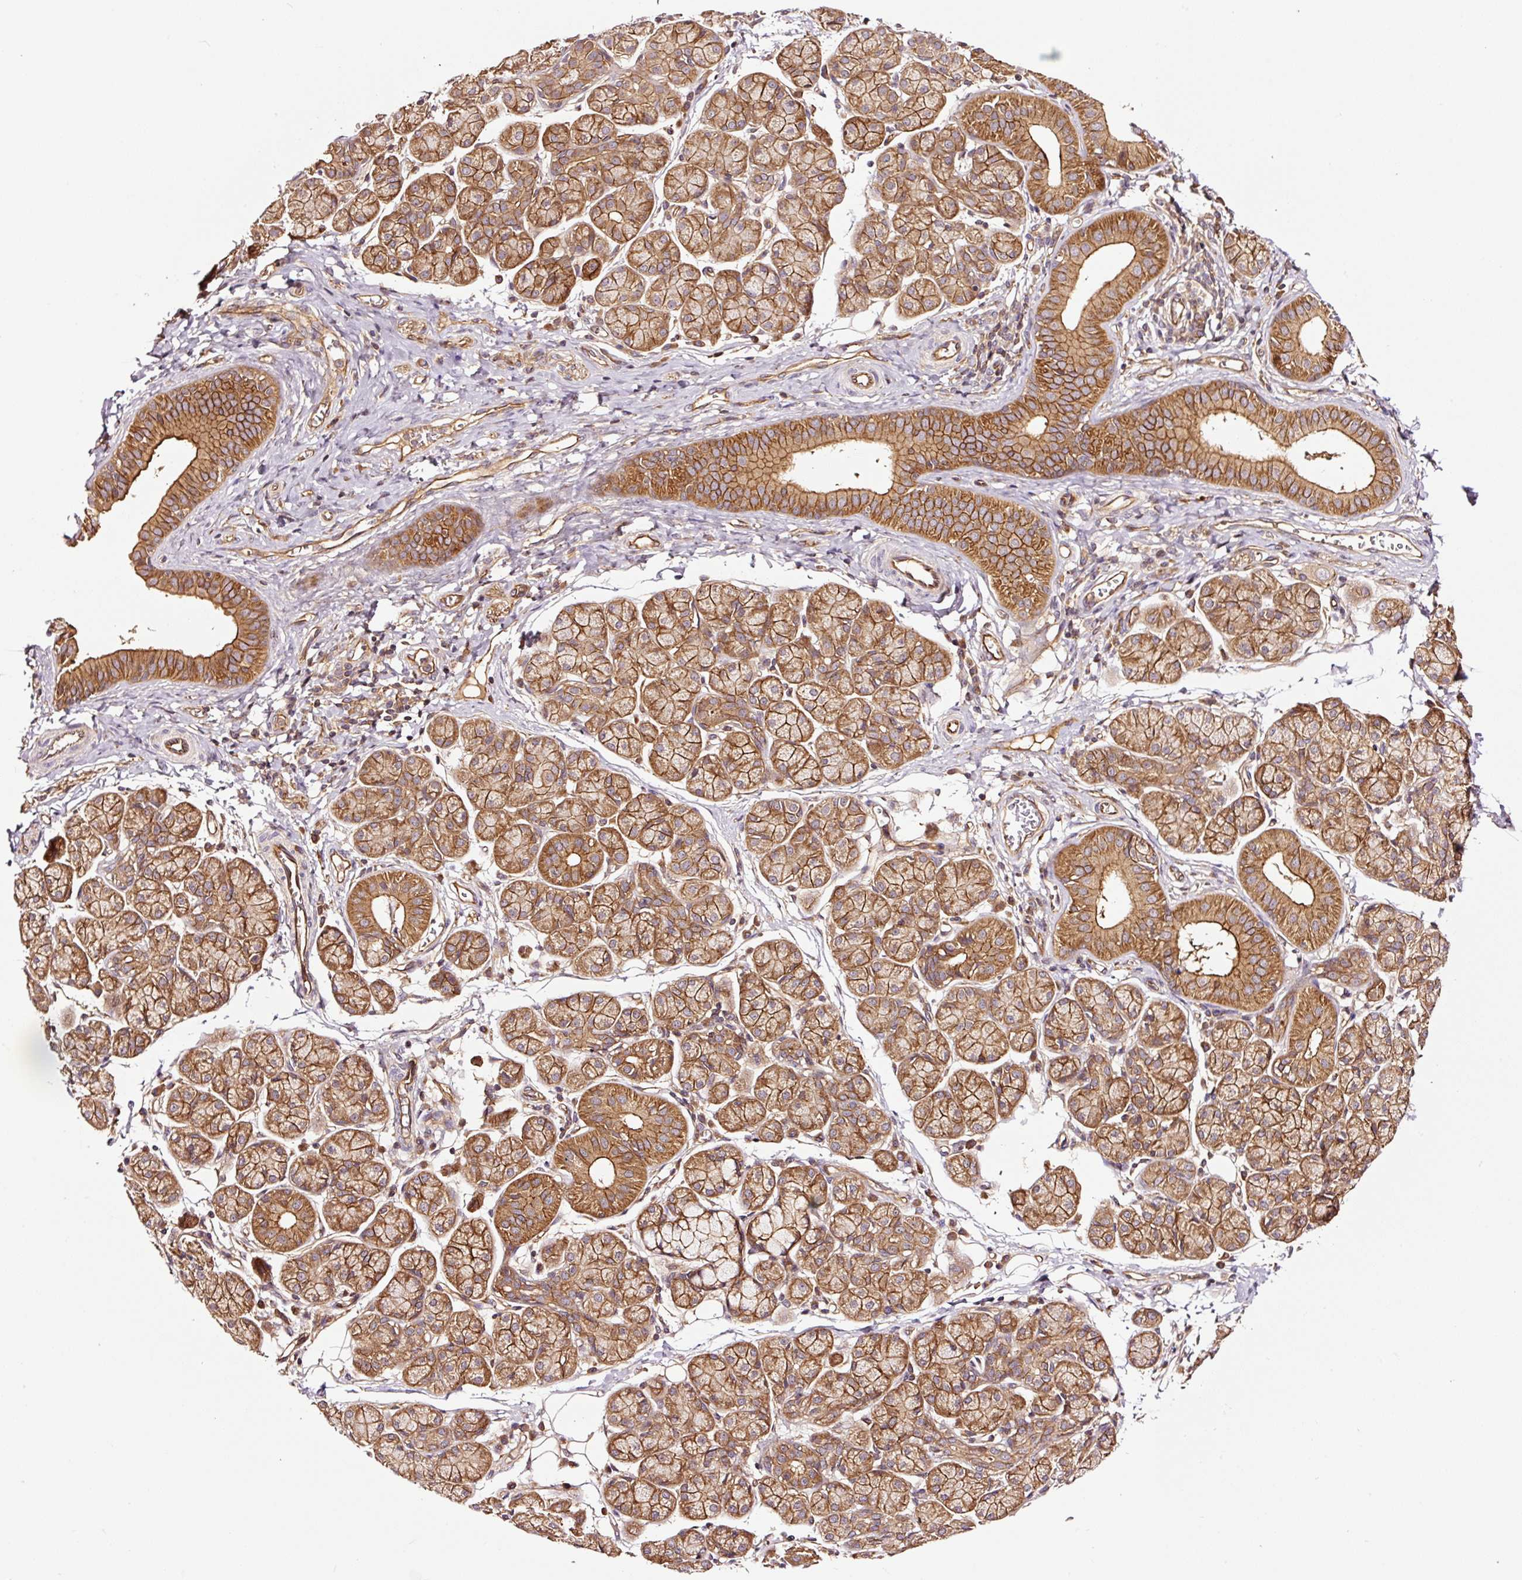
{"staining": {"intensity": "moderate", "quantity": ">75%", "location": "cytoplasmic/membranous"}, "tissue": "salivary gland", "cell_type": "Glandular cells", "image_type": "normal", "snomed": [{"axis": "morphology", "description": "Normal tissue, NOS"}, {"axis": "morphology", "description": "Inflammation, NOS"}, {"axis": "topography", "description": "Lymph node"}, {"axis": "topography", "description": "Salivary gland"}], "caption": "This image shows immunohistochemistry staining of benign human salivary gland, with medium moderate cytoplasmic/membranous staining in about >75% of glandular cells.", "gene": "METAP1", "patient": {"sex": "male", "age": 3}}